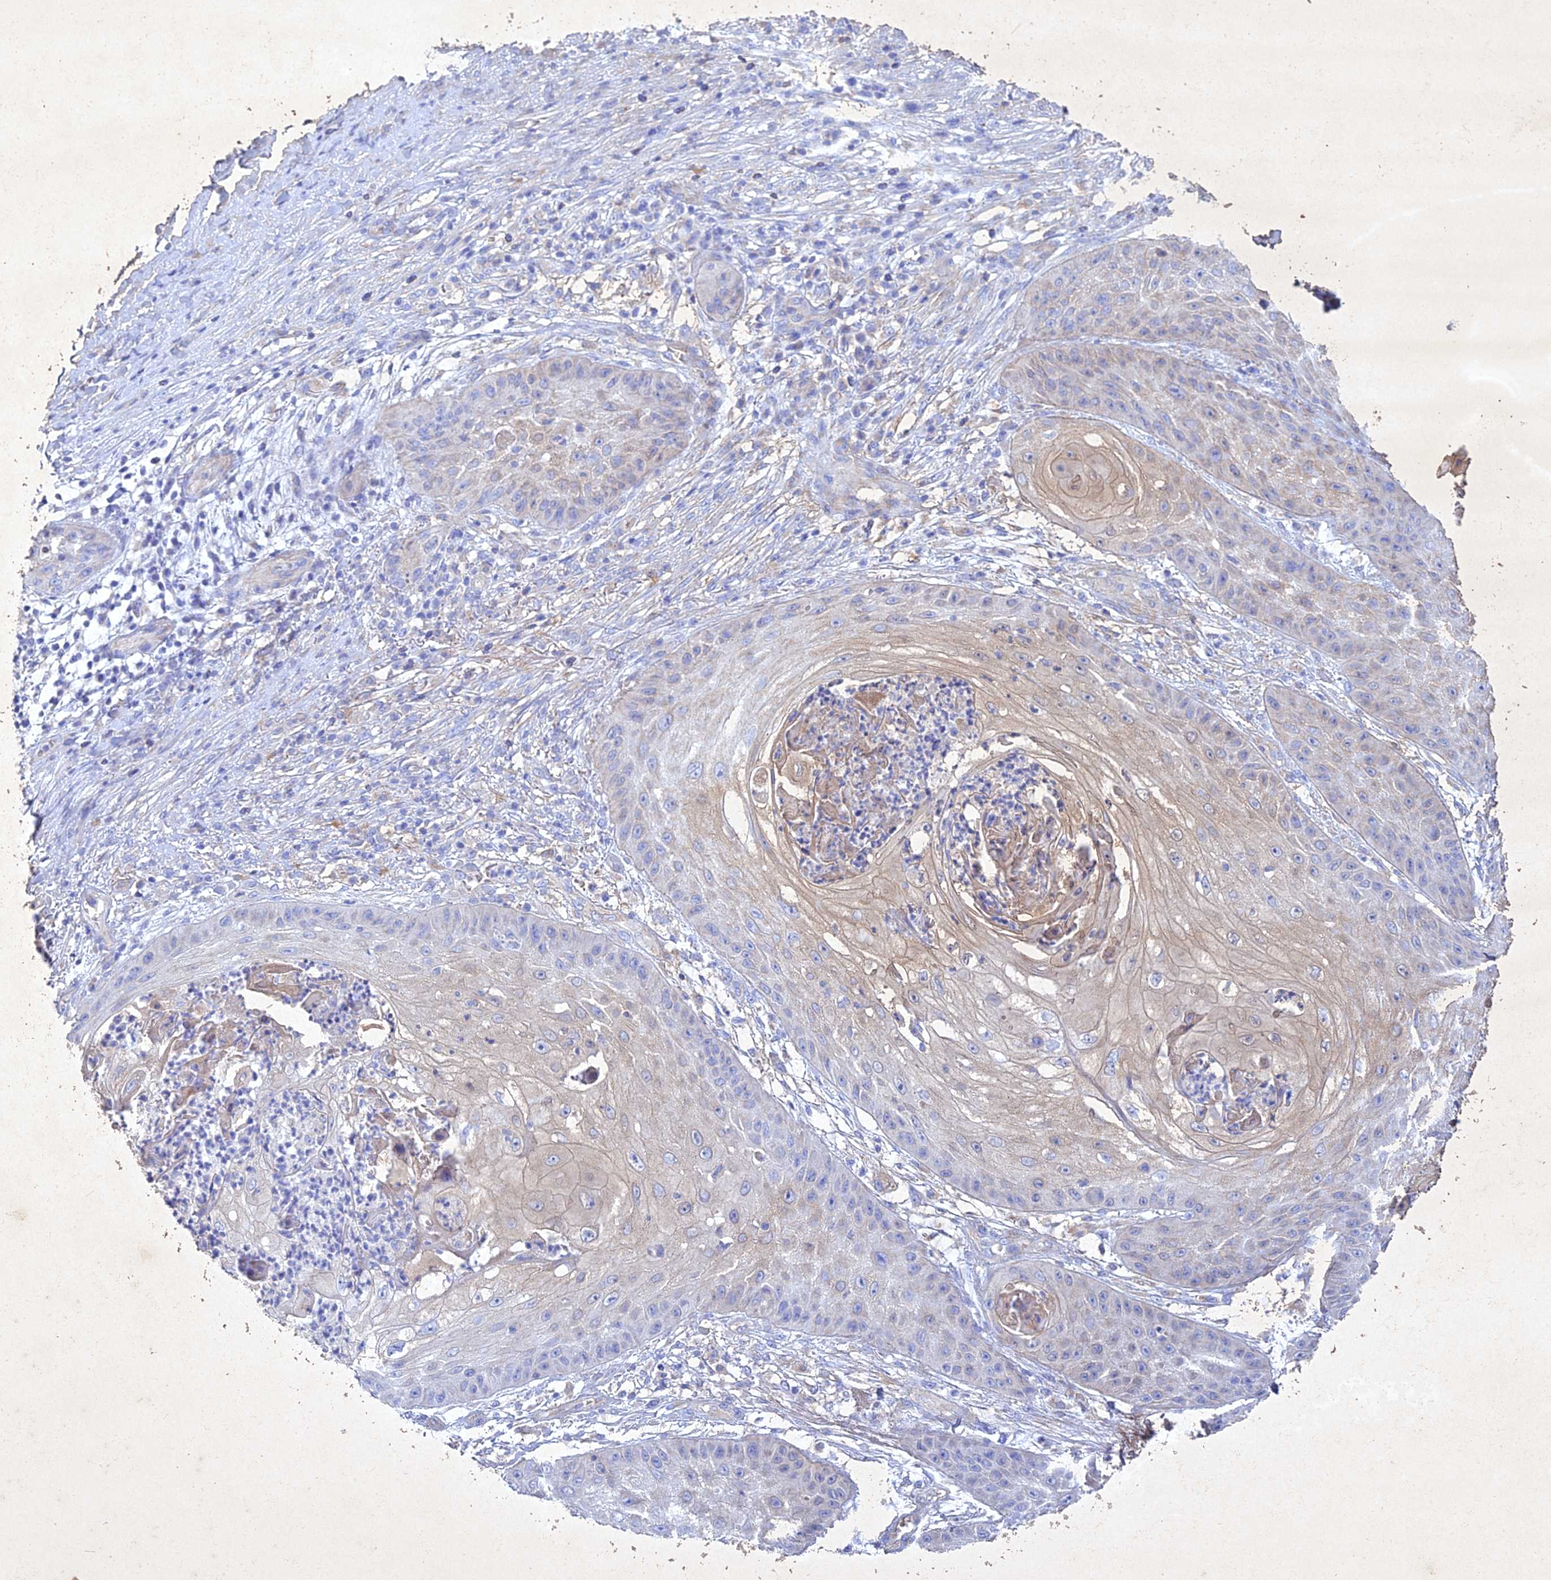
{"staining": {"intensity": "negative", "quantity": "none", "location": "none"}, "tissue": "skin cancer", "cell_type": "Tumor cells", "image_type": "cancer", "snomed": [{"axis": "morphology", "description": "Squamous cell carcinoma, NOS"}, {"axis": "topography", "description": "Skin"}], "caption": "Human skin cancer stained for a protein using IHC exhibits no staining in tumor cells.", "gene": "NDUFV1", "patient": {"sex": "male", "age": 70}}